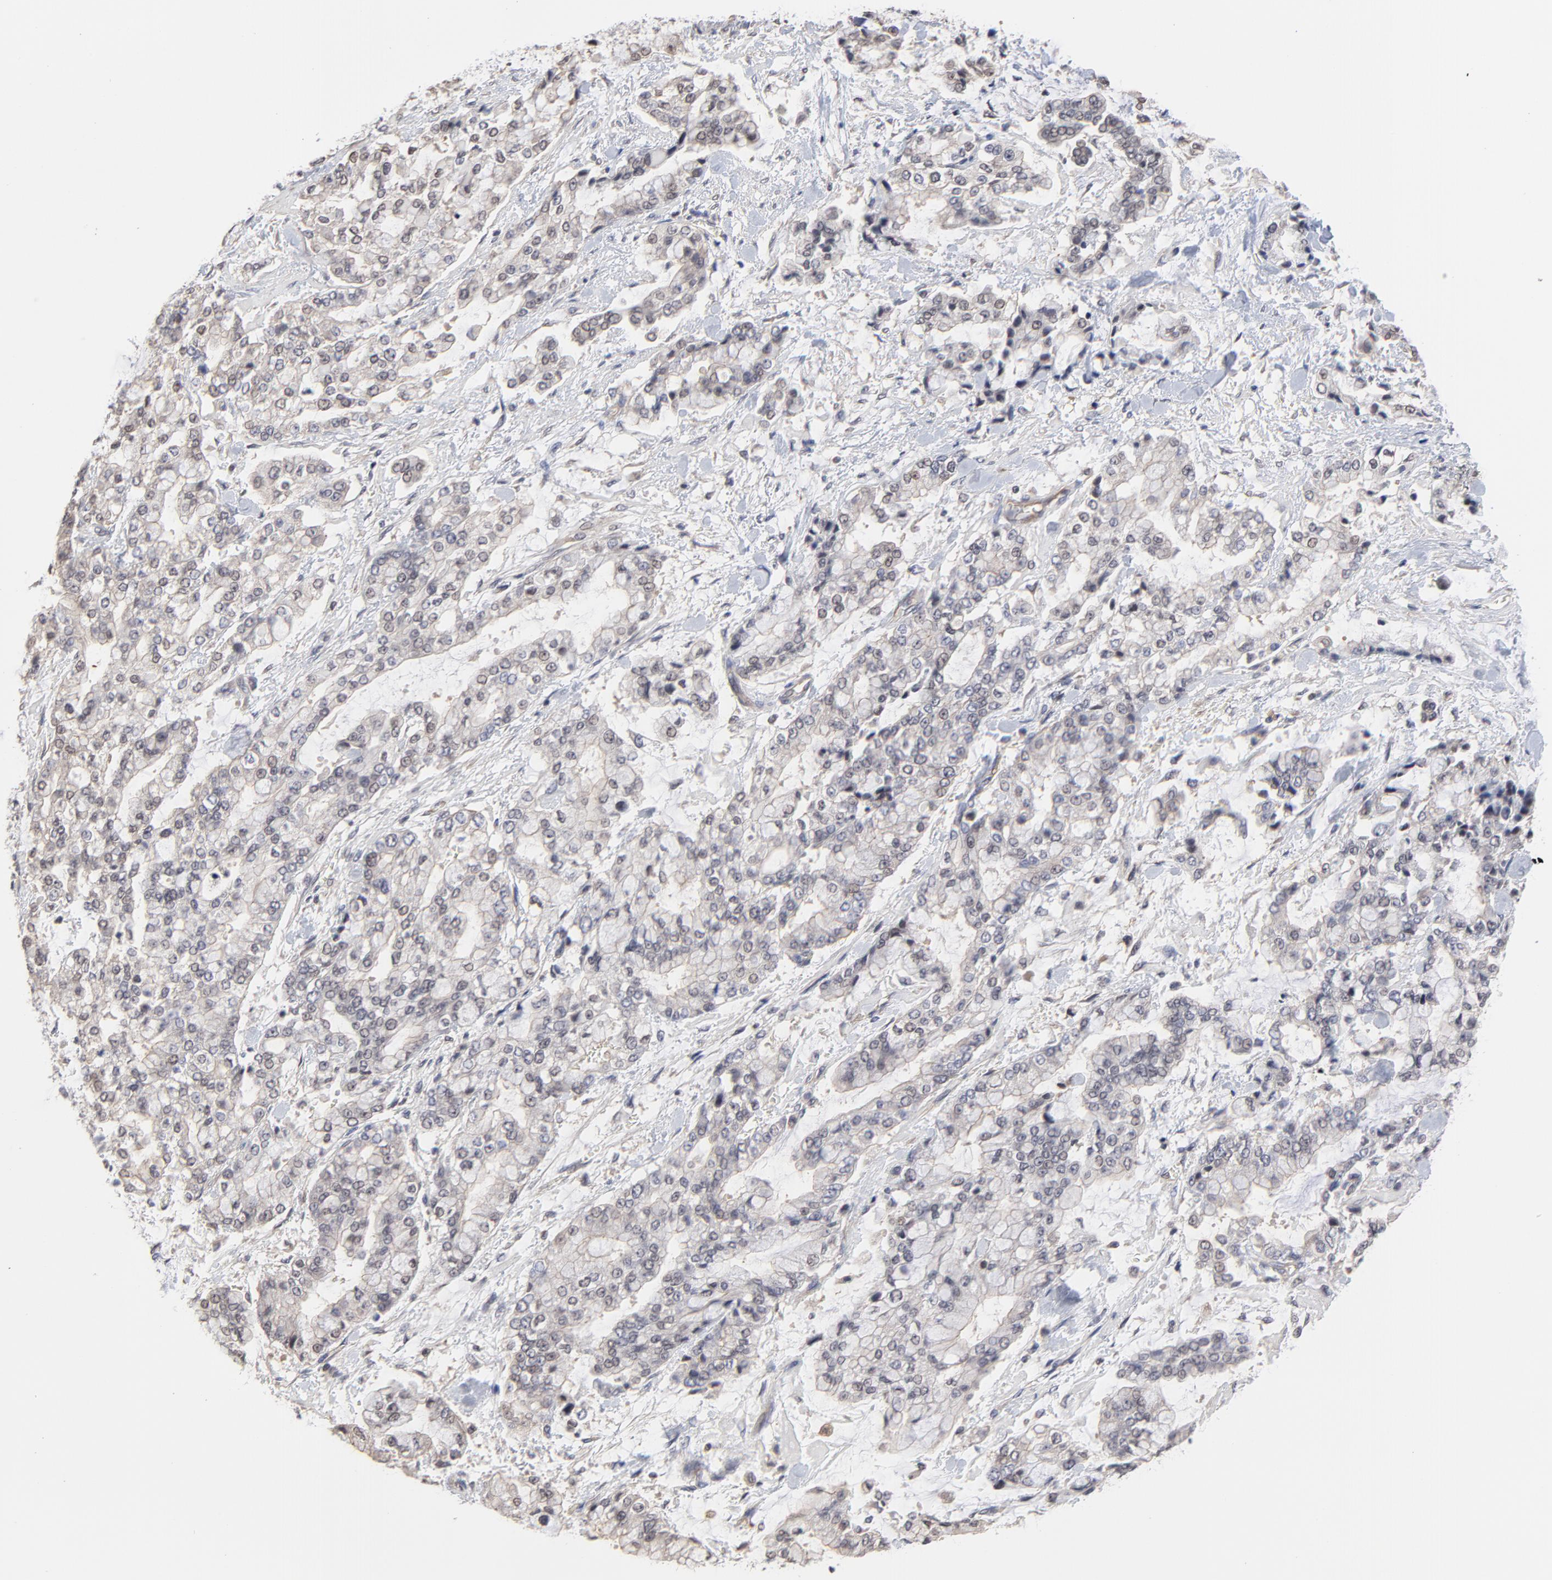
{"staining": {"intensity": "weak", "quantity": "<25%", "location": "cytoplasmic/membranous"}, "tissue": "stomach cancer", "cell_type": "Tumor cells", "image_type": "cancer", "snomed": [{"axis": "morphology", "description": "Normal tissue, NOS"}, {"axis": "morphology", "description": "Adenocarcinoma, NOS"}, {"axis": "topography", "description": "Stomach, upper"}, {"axis": "topography", "description": "Stomach"}], "caption": "Stomach adenocarcinoma was stained to show a protein in brown. There is no significant staining in tumor cells.", "gene": "ZNF157", "patient": {"sex": "male", "age": 76}}